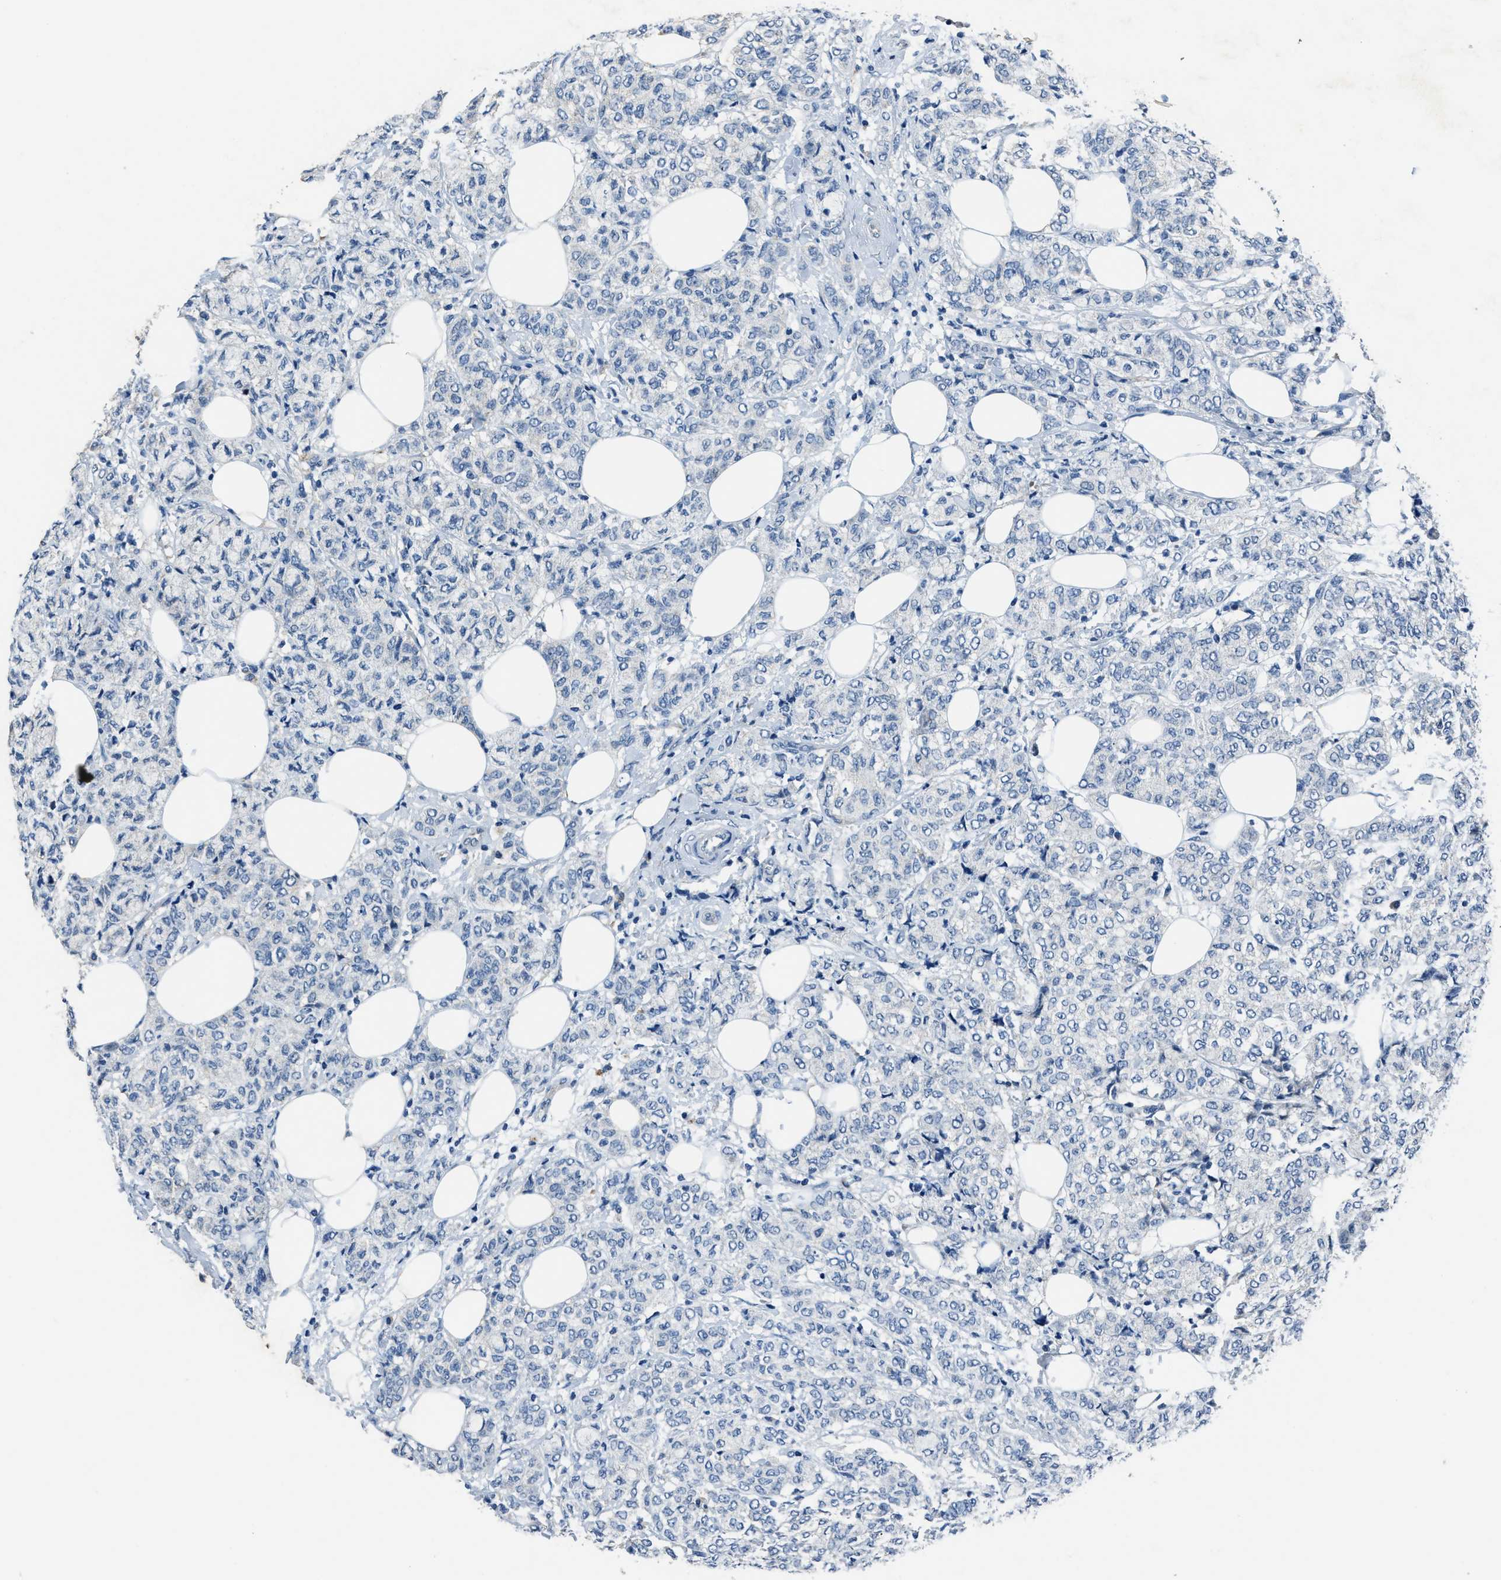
{"staining": {"intensity": "negative", "quantity": "none", "location": "none"}, "tissue": "breast cancer", "cell_type": "Tumor cells", "image_type": "cancer", "snomed": [{"axis": "morphology", "description": "Lobular carcinoma"}, {"axis": "topography", "description": "Breast"}], "caption": "Breast cancer stained for a protein using immunohistochemistry (IHC) exhibits no positivity tumor cells.", "gene": "ADAM2", "patient": {"sex": "female", "age": 60}}